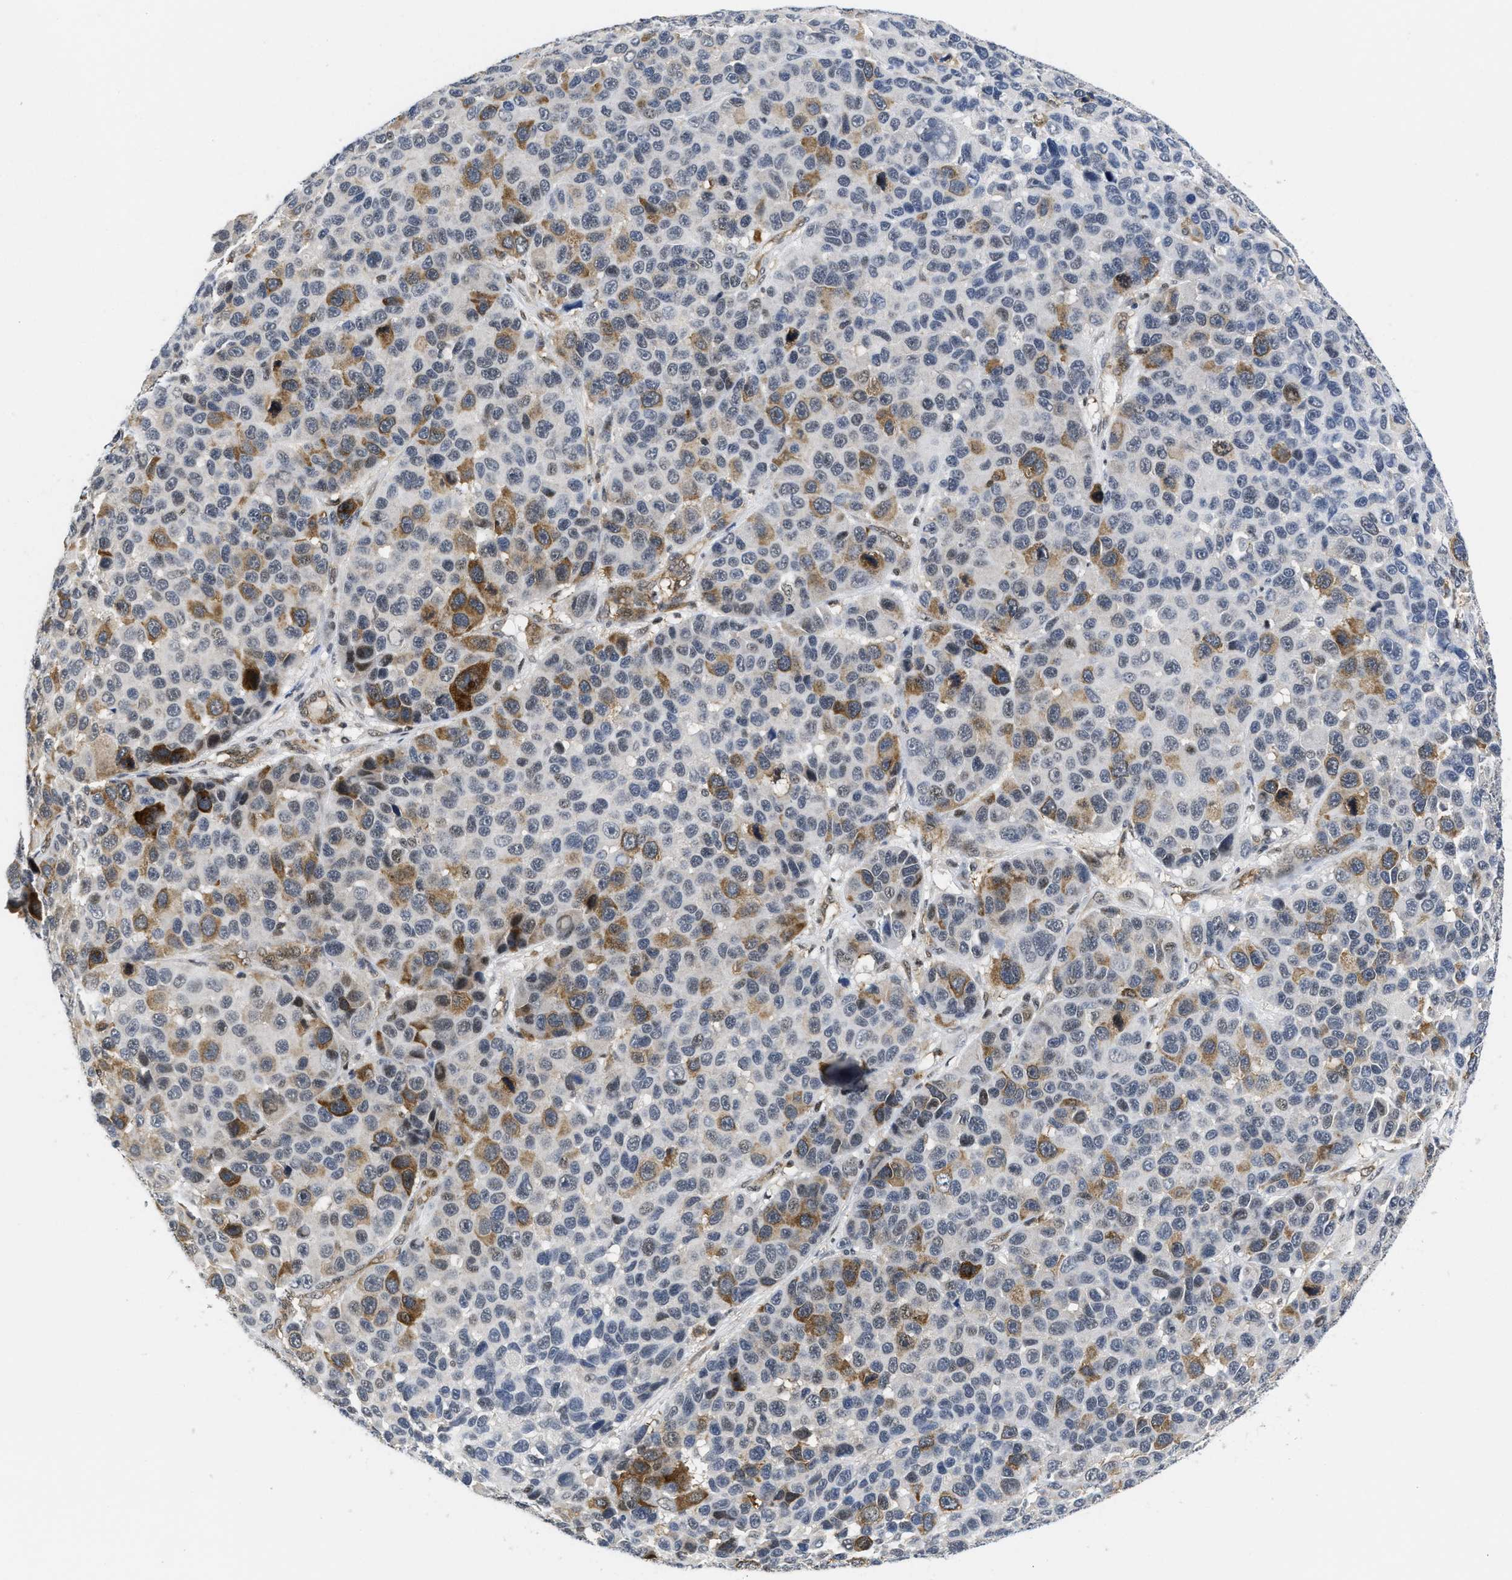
{"staining": {"intensity": "moderate", "quantity": "25%-75%", "location": "cytoplasmic/membranous"}, "tissue": "melanoma", "cell_type": "Tumor cells", "image_type": "cancer", "snomed": [{"axis": "morphology", "description": "Malignant melanoma, NOS"}, {"axis": "topography", "description": "Skin"}], "caption": "Protein expression analysis of melanoma shows moderate cytoplasmic/membranous positivity in approximately 25%-75% of tumor cells. Using DAB (brown) and hematoxylin (blue) stains, captured at high magnification using brightfield microscopy.", "gene": "HIF1A", "patient": {"sex": "male", "age": 53}}